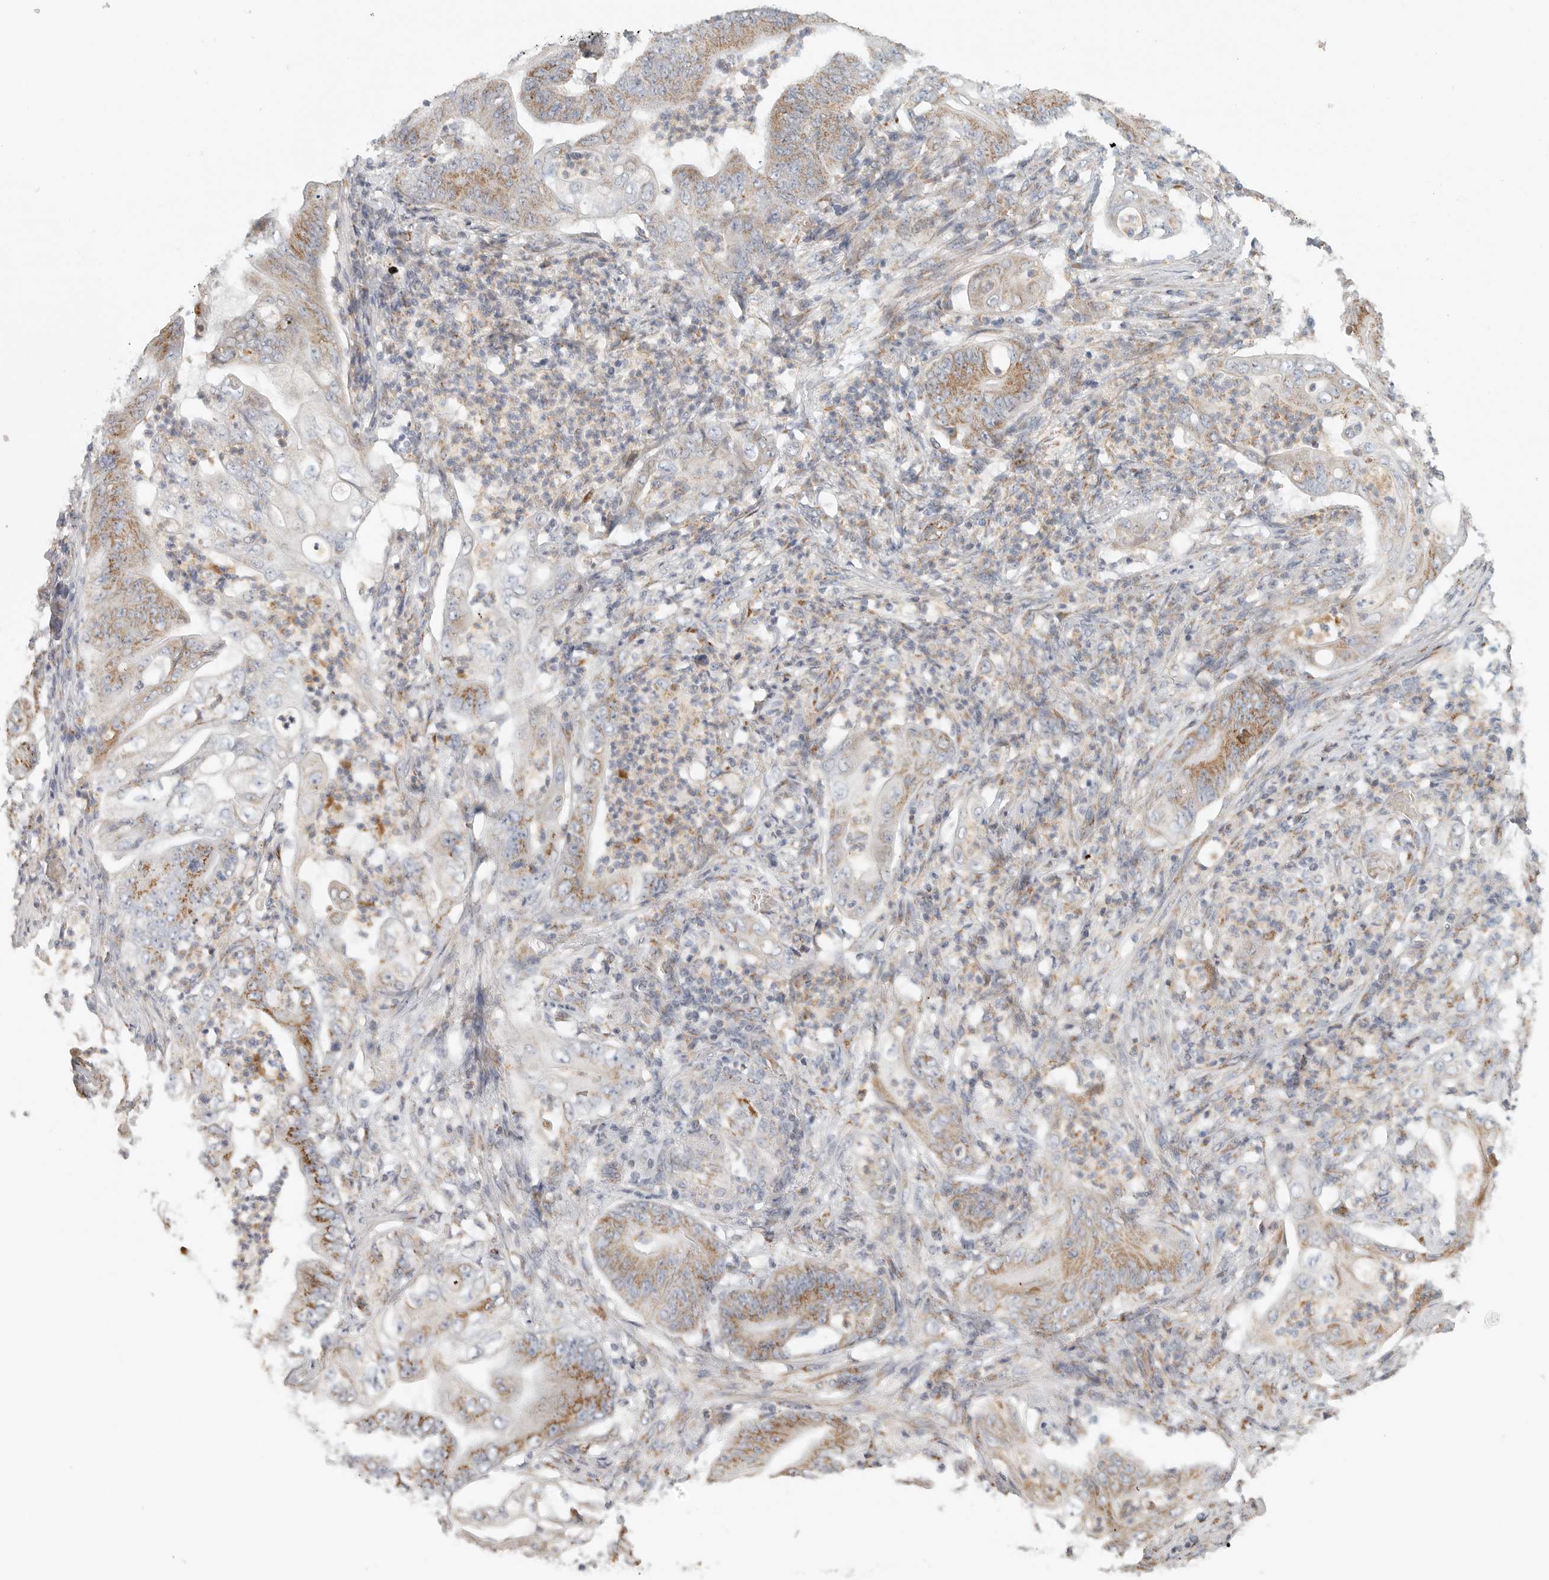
{"staining": {"intensity": "moderate", "quantity": ">75%", "location": "cytoplasmic/membranous"}, "tissue": "stomach cancer", "cell_type": "Tumor cells", "image_type": "cancer", "snomed": [{"axis": "morphology", "description": "Adenocarcinoma, NOS"}, {"axis": "topography", "description": "Stomach"}], "caption": "High-power microscopy captured an immunohistochemistry micrograph of adenocarcinoma (stomach), revealing moderate cytoplasmic/membranous expression in approximately >75% of tumor cells. (DAB (3,3'-diaminobenzidine) = brown stain, brightfield microscopy at high magnification).", "gene": "SLC25A26", "patient": {"sex": "female", "age": 73}}